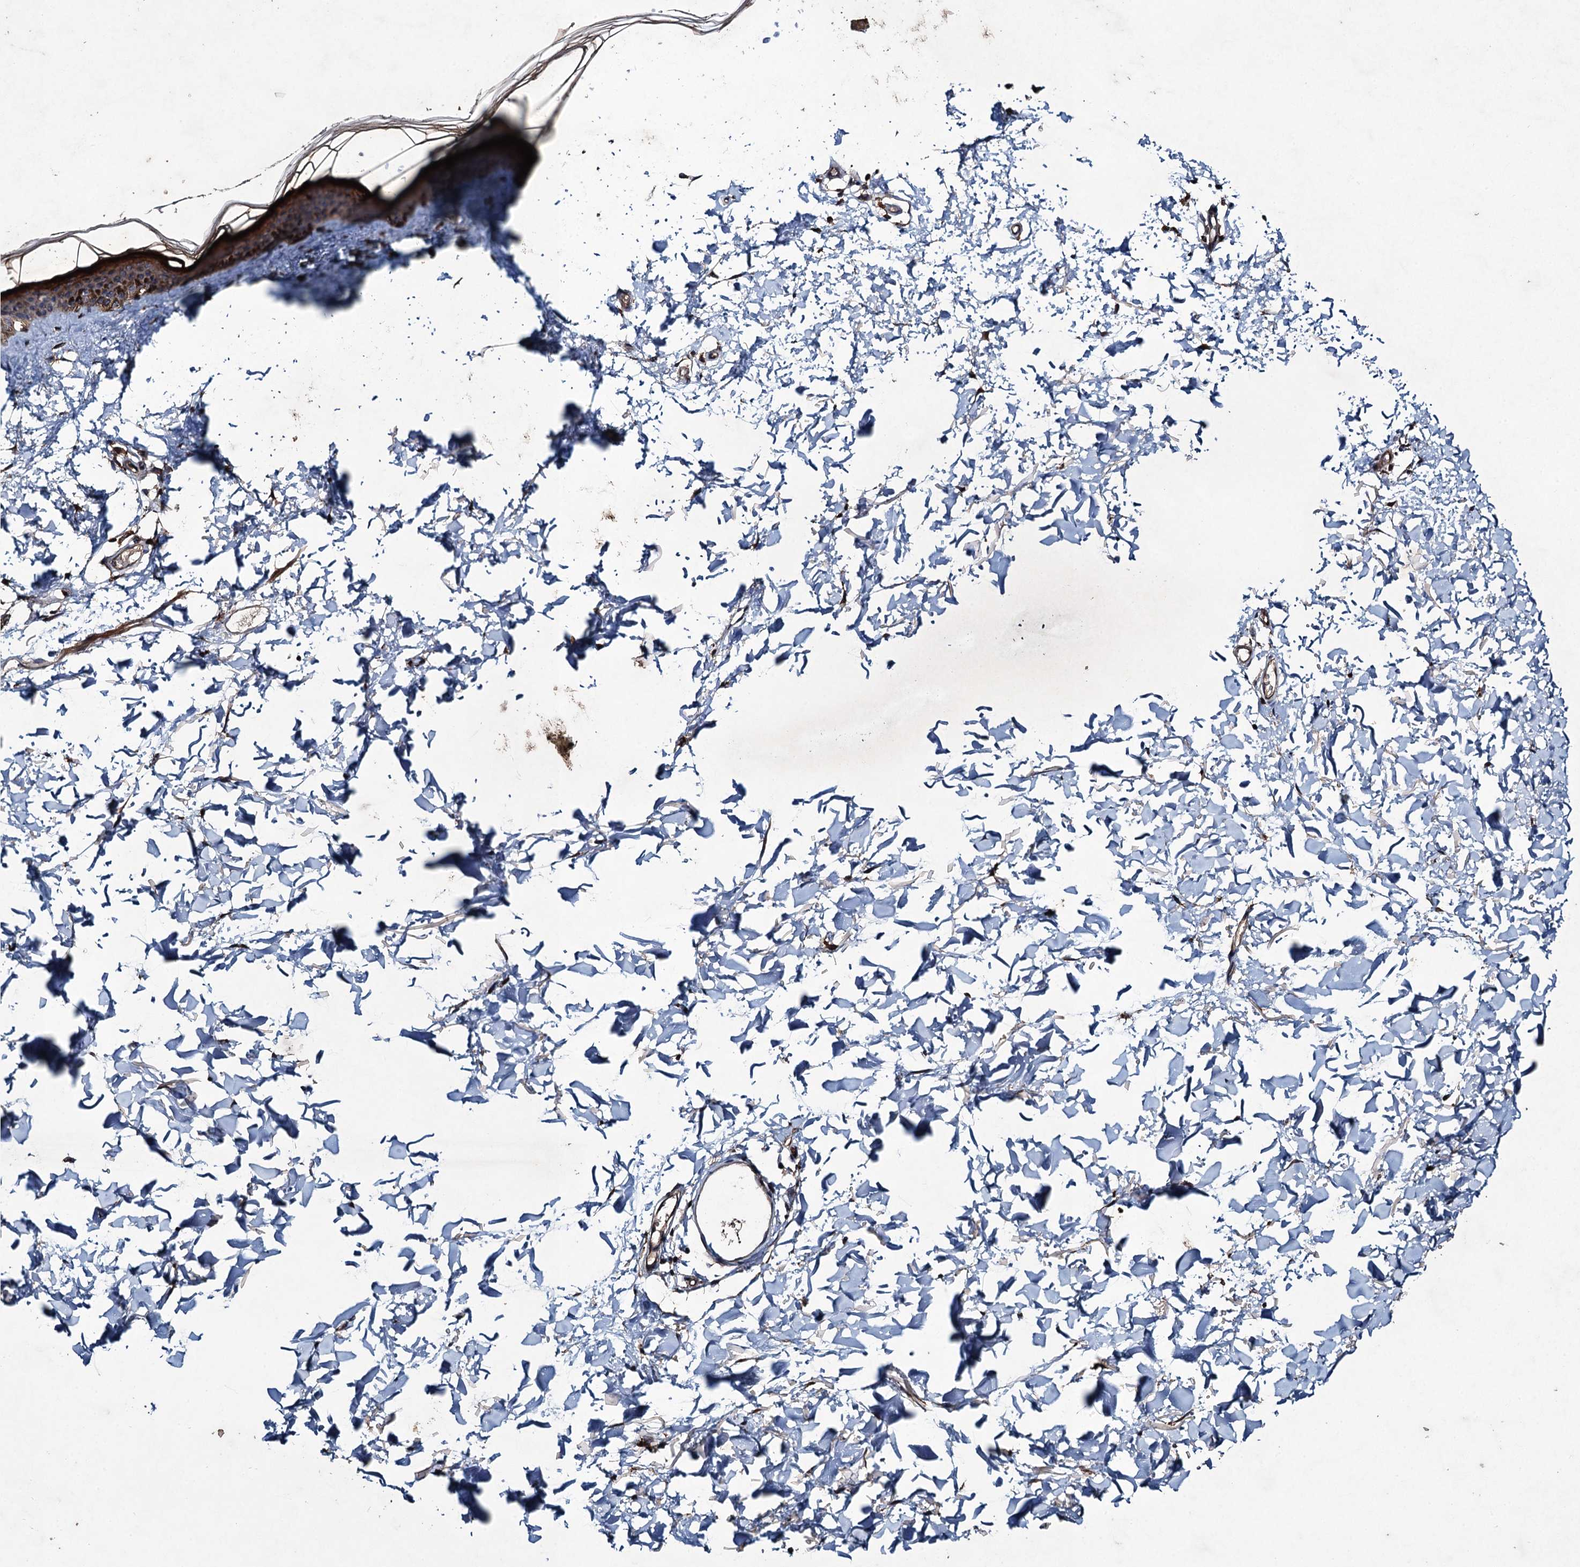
{"staining": {"intensity": "moderate", "quantity": ">75%", "location": "cytoplasmic/membranous"}, "tissue": "skin", "cell_type": "Fibroblasts", "image_type": "normal", "snomed": [{"axis": "morphology", "description": "Normal tissue, NOS"}, {"axis": "topography", "description": "Skin"}], "caption": "Moderate cytoplasmic/membranous expression for a protein is appreciated in about >75% of fibroblasts of normal skin using IHC.", "gene": "CNTN5", "patient": {"sex": "female", "age": 58}}